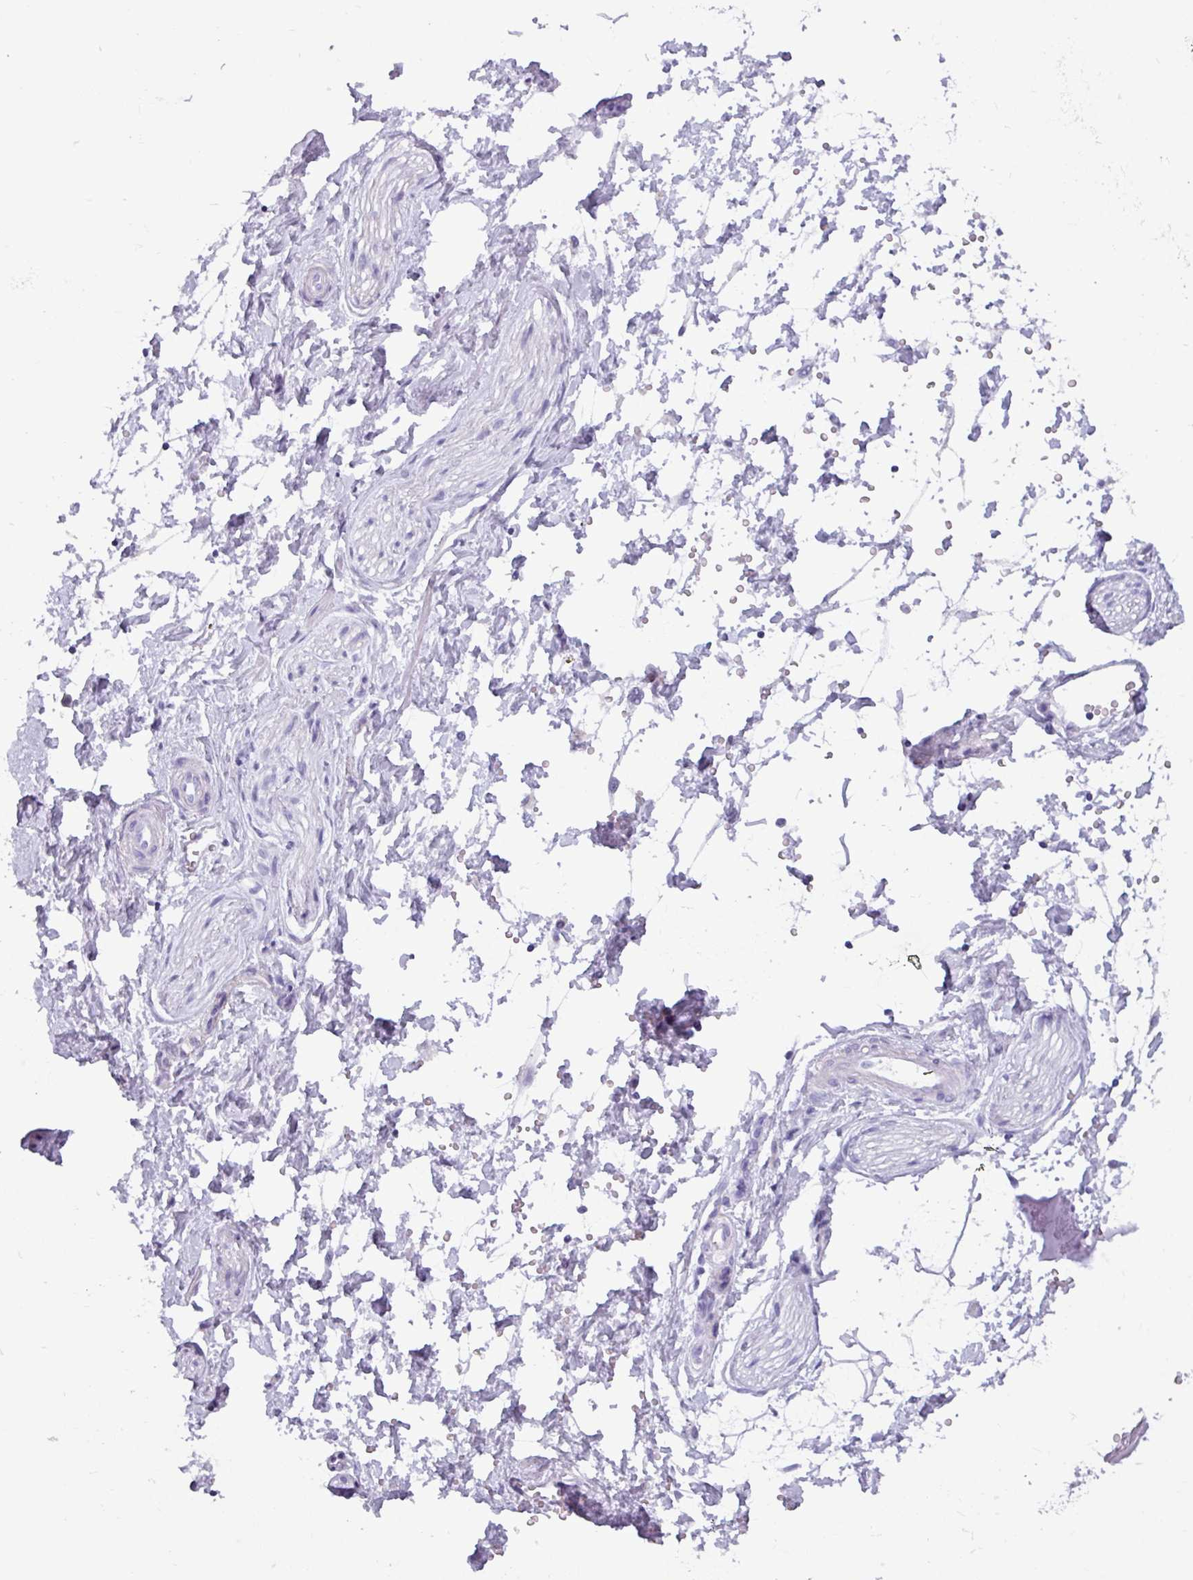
{"staining": {"intensity": "negative", "quantity": "none", "location": "none"}, "tissue": "adipose tissue", "cell_type": "Adipocytes", "image_type": "normal", "snomed": [{"axis": "morphology", "description": "Normal tissue, NOS"}, {"axis": "topography", "description": "Prostate"}, {"axis": "topography", "description": "Peripheral nerve tissue"}], "caption": "DAB immunohistochemical staining of benign human adipose tissue shows no significant positivity in adipocytes.", "gene": "CAMK1", "patient": {"sex": "male", "age": 55}}